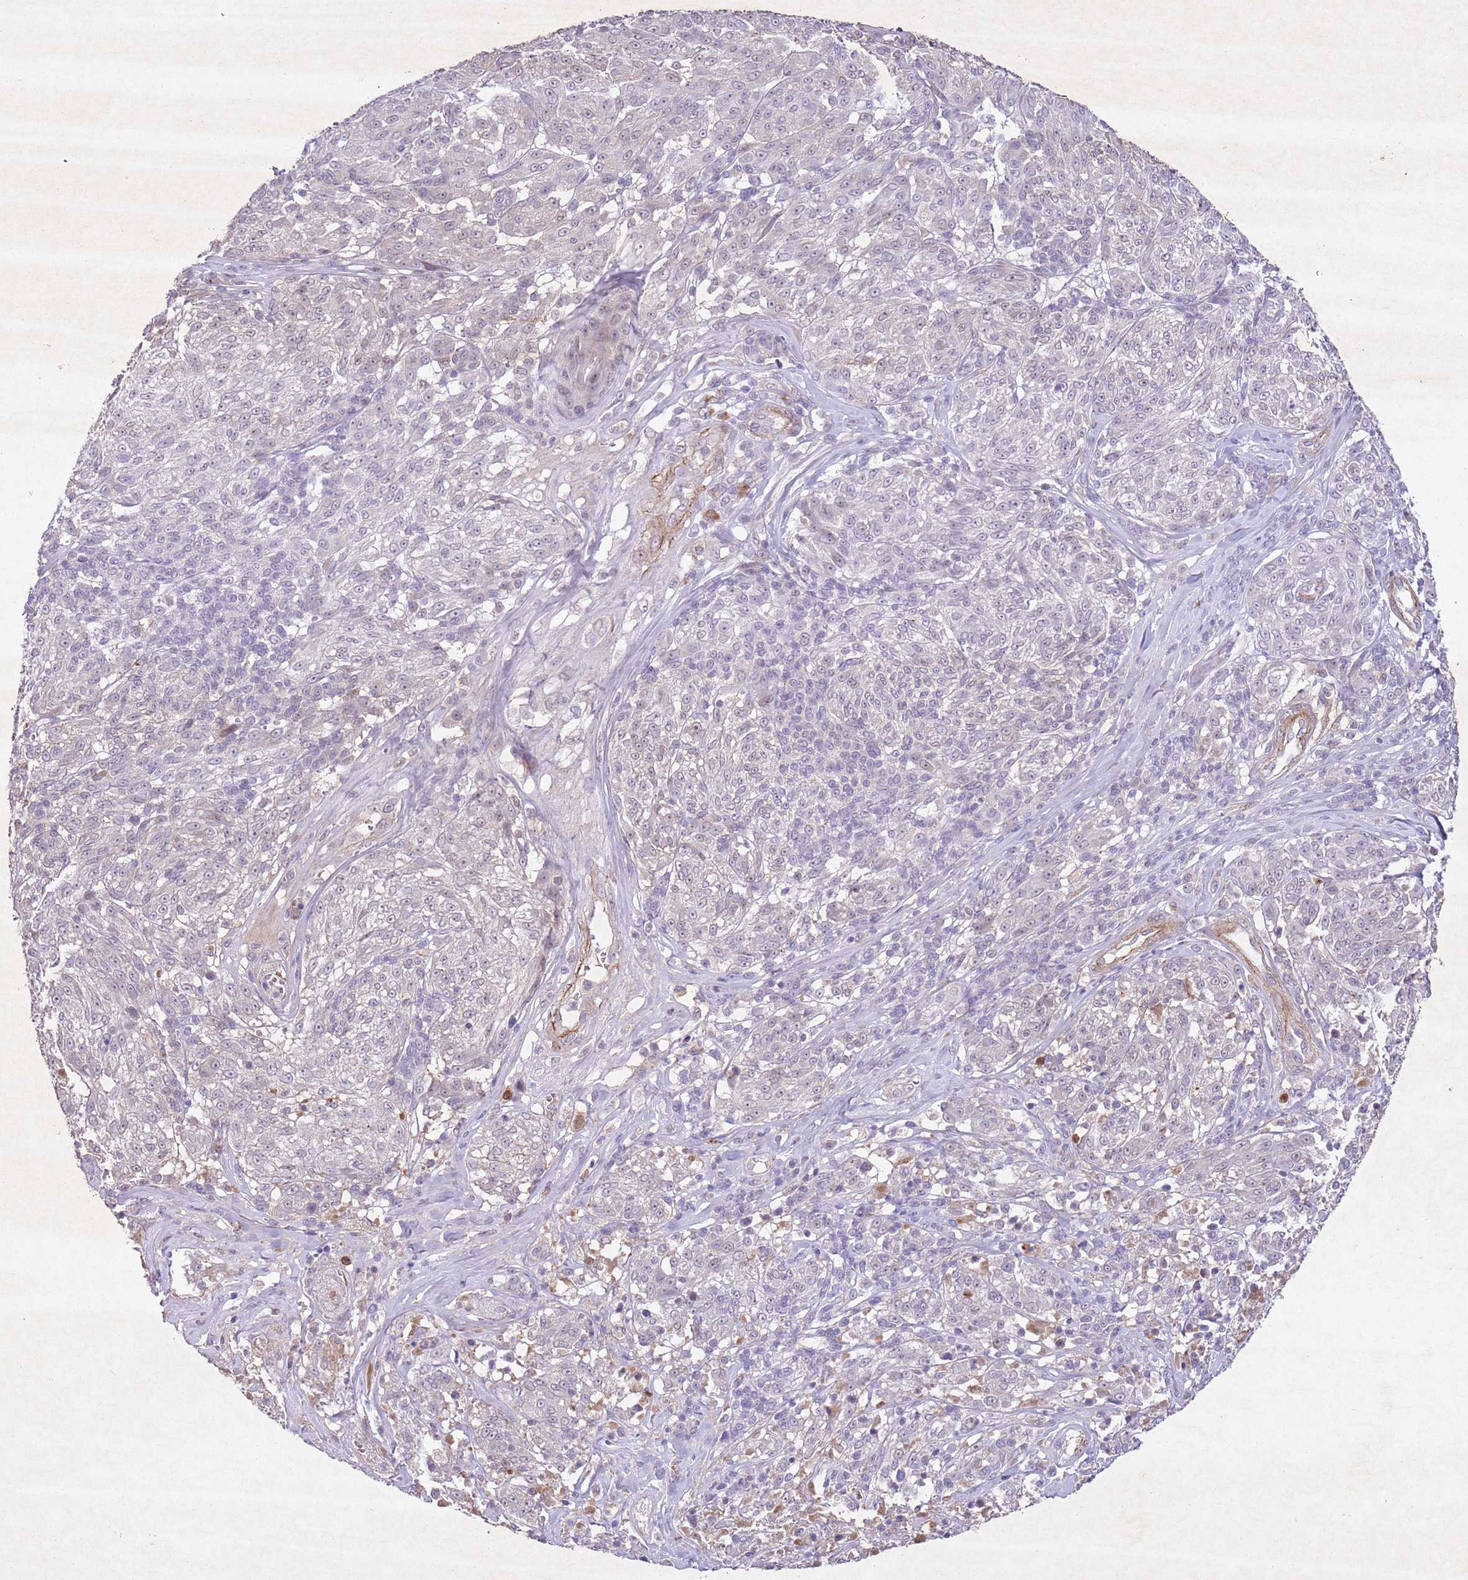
{"staining": {"intensity": "negative", "quantity": "none", "location": "none"}, "tissue": "melanoma", "cell_type": "Tumor cells", "image_type": "cancer", "snomed": [{"axis": "morphology", "description": "Malignant melanoma, NOS"}, {"axis": "topography", "description": "Skin"}], "caption": "IHC photomicrograph of neoplastic tissue: malignant melanoma stained with DAB demonstrates no significant protein positivity in tumor cells.", "gene": "CCNI", "patient": {"sex": "female", "age": 63}}